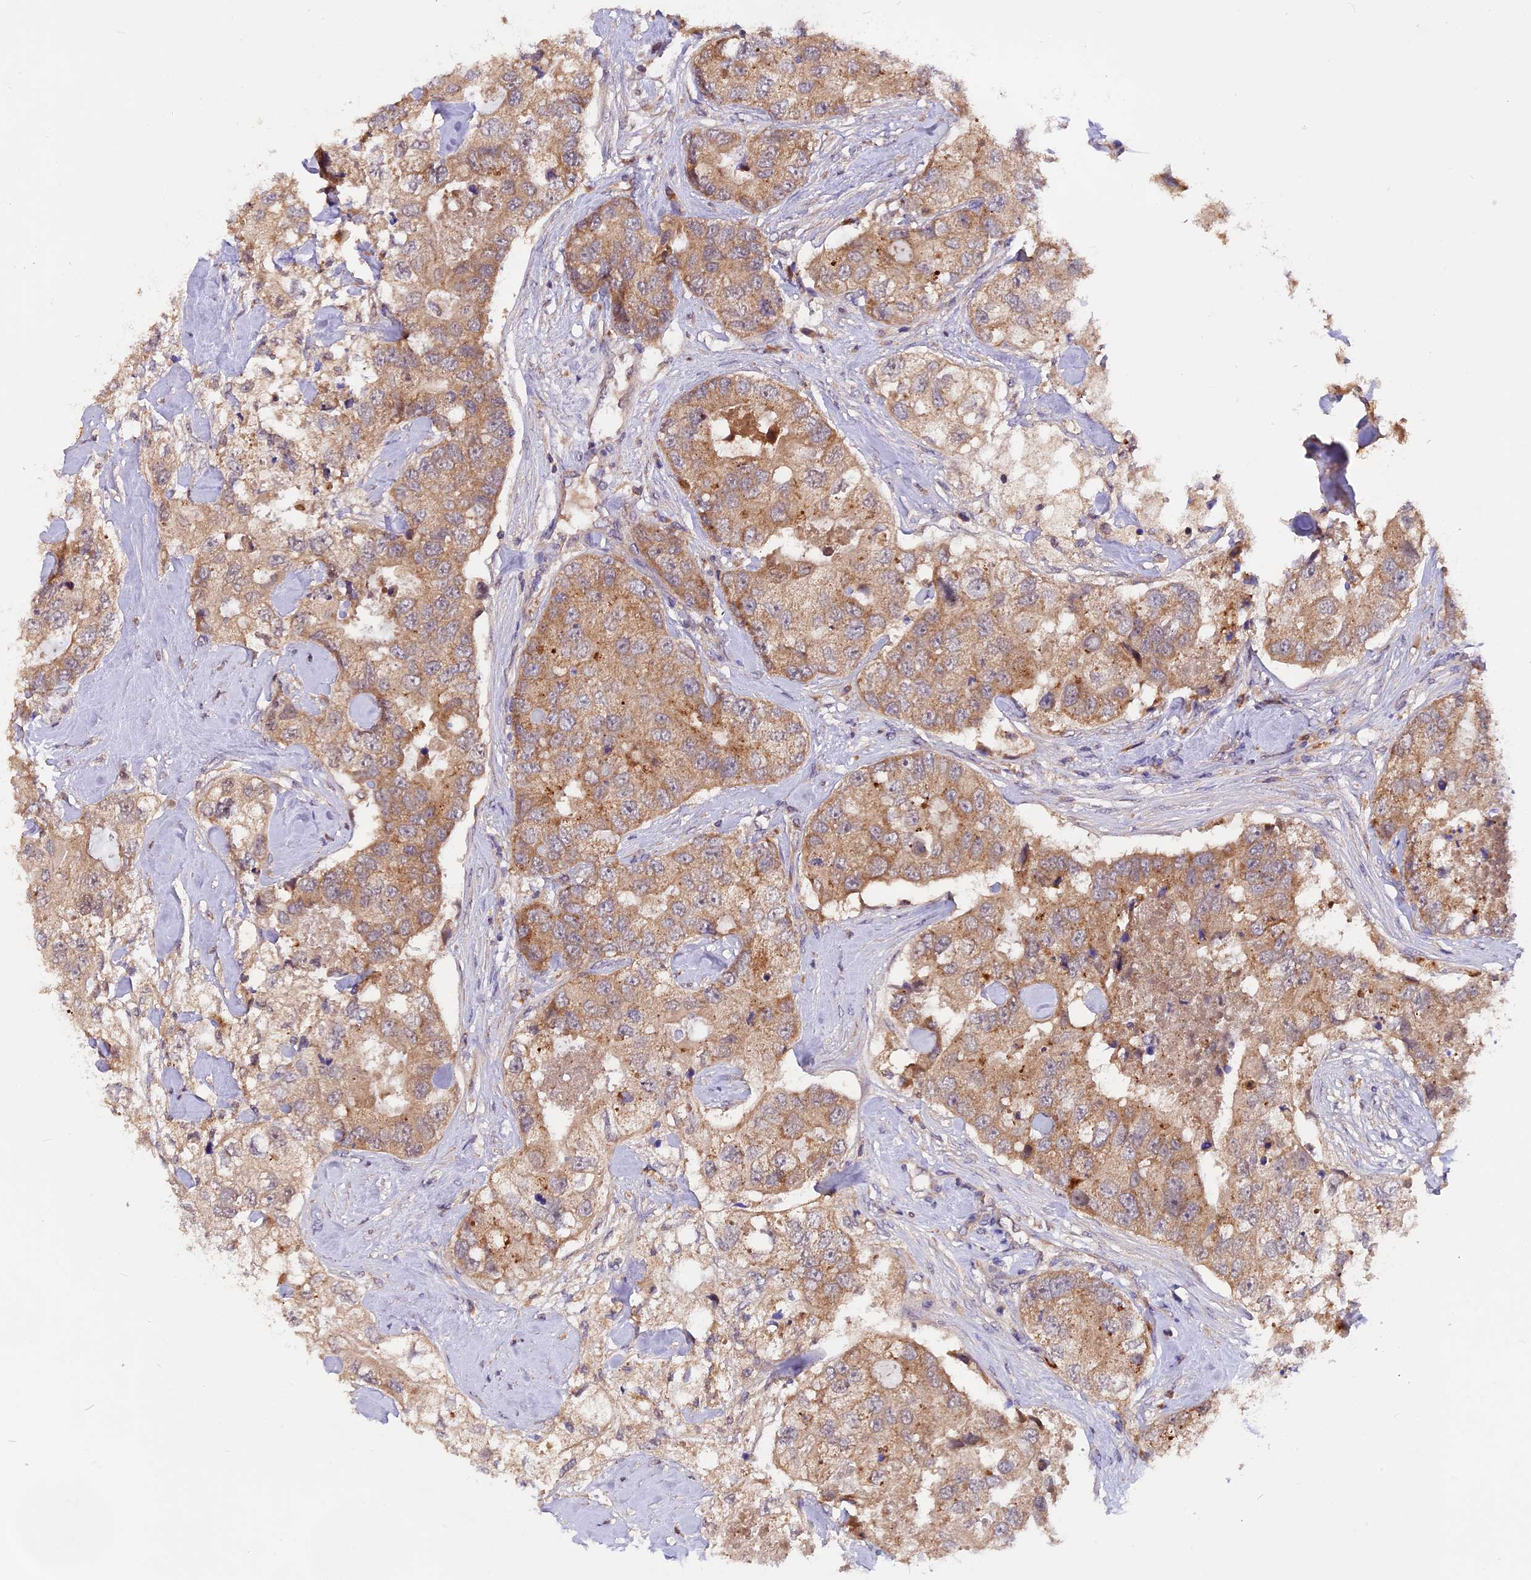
{"staining": {"intensity": "moderate", "quantity": ">75%", "location": "cytoplasmic/membranous"}, "tissue": "breast cancer", "cell_type": "Tumor cells", "image_type": "cancer", "snomed": [{"axis": "morphology", "description": "Duct carcinoma"}, {"axis": "topography", "description": "Breast"}], "caption": "The photomicrograph exhibits staining of breast cancer, revealing moderate cytoplasmic/membranous protein expression (brown color) within tumor cells.", "gene": "MARK4", "patient": {"sex": "female", "age": 62}}